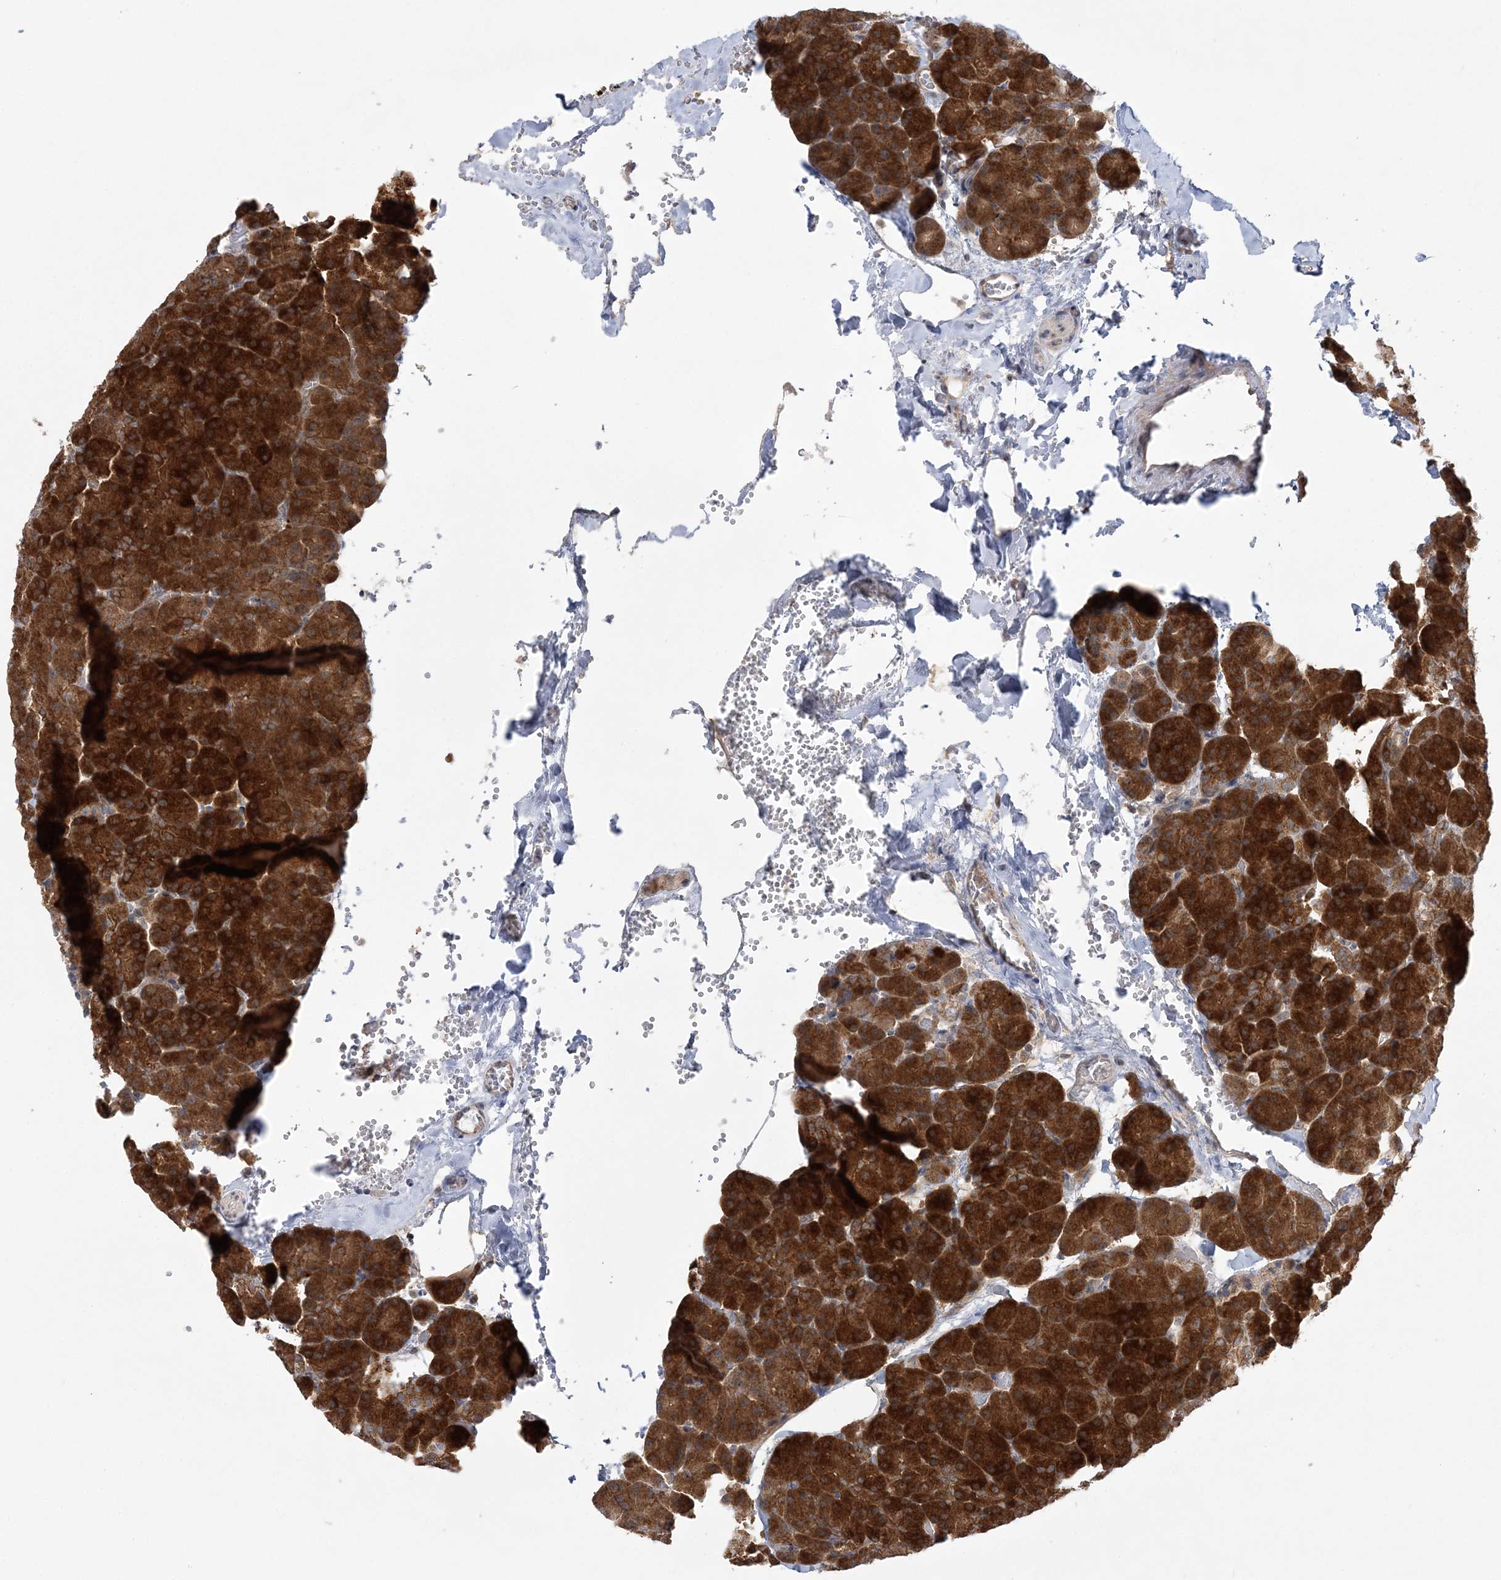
{"staining": {"intensity": "strong", "quantity": ">75%", "location": "cytoplasmic/membranous"}, "tissue": "pancreas", "cell_type": "Exocrine glandular cells", "image_type": "normal", "snomed": [{"axis": "morphology", "description": "Normal tissue, NOS"}, {"axis": "morphology", "description": "Carcinoid, malignant, NOS"}, {"axis": "topography", "description": "Pancreas"}], "caption": "This micrograph displays immunohistochemistry (IHC) staining of normal human pancreas, with high strong cytoplasmic/membranous positivity in approximately >75% of exocrine glandular cells.", "gene": "MMADHC", "patient": {"sex": "female", "age": 35}}